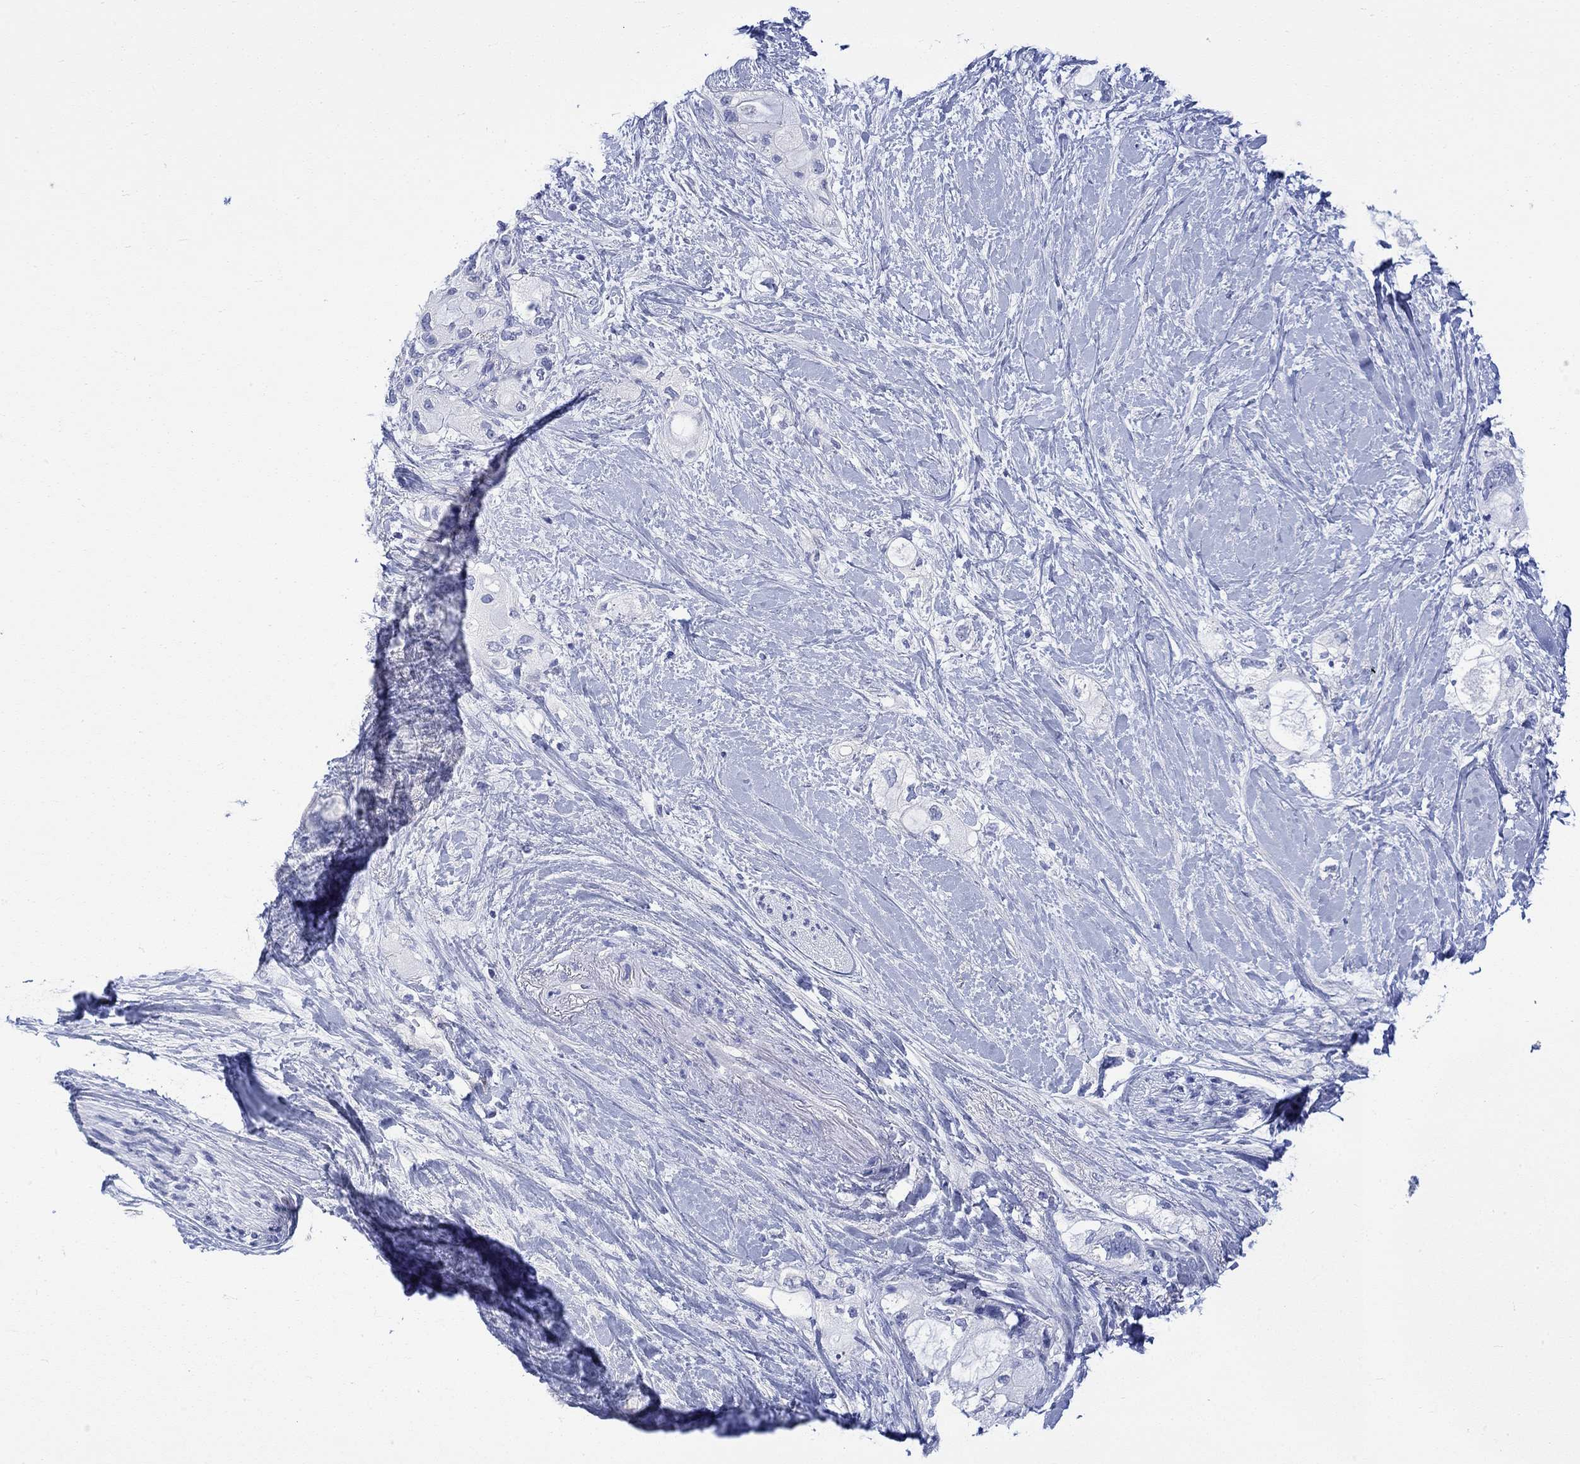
{"staining": {"intensity": "moderate", "quantity": "<25%", "location": "nuclear"}, "tissue": "pancreatic cancer", "cell_type": "Tumor cells", "image_type": "cancer", "snomed": [{"axis": "morphology", "description": "Adenocarcinoma, NOS"}, {"axis": "topography", "description": "Pancreas"}], "caption": "Immunohistochemical staining of human pancreatic adenocarcinoma exhibits moderate nuclear protein positivity in about <25% of tumor cells.", "gene": "MSI1", "patient": {"sex": "female", "age": 56}}